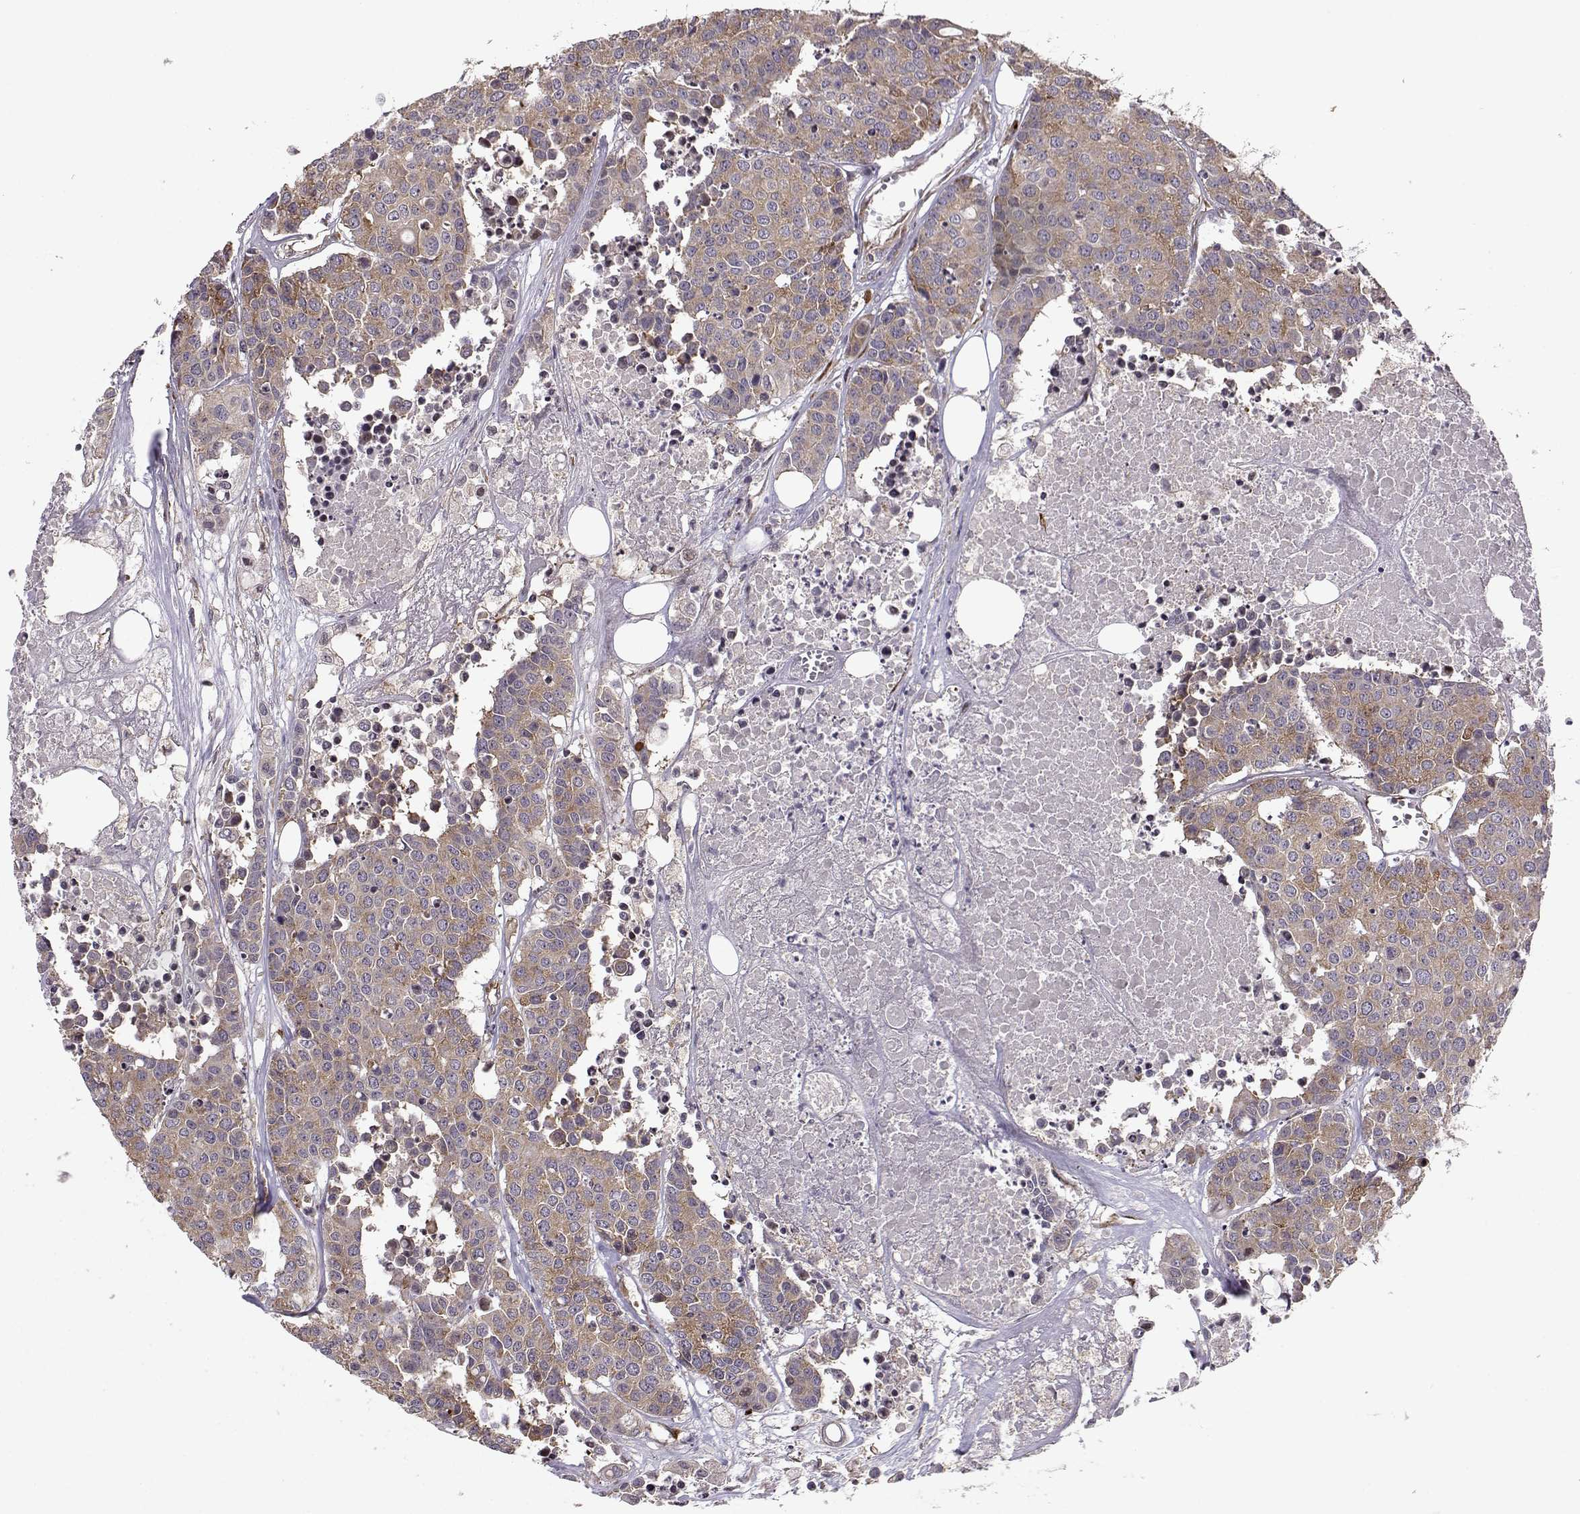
{"staining": {"intensity": "moderate", "quantity": ">75%", "location": "cytoplasmic/membranous"}, "tissue": "carcinoid", "cell_type": "Tumor cells", "image_type": "cancer", "snomed": [{"axis": "morphology", "description": "Carcinoid, malignant, NOS"}, {"axis": "topography", "description": "Colon"}], "caption": "IHC of carcinoid displays medium levels of moderate cytoplasmic/membranous positivity in about >75% of tumor cells. (Stains: DAB in brown, nuclei in blue, Microscopy: brightfield microscopy at high magnification).", "gene": "RPL31", "patient": {"sex": "male", "age": 81}}